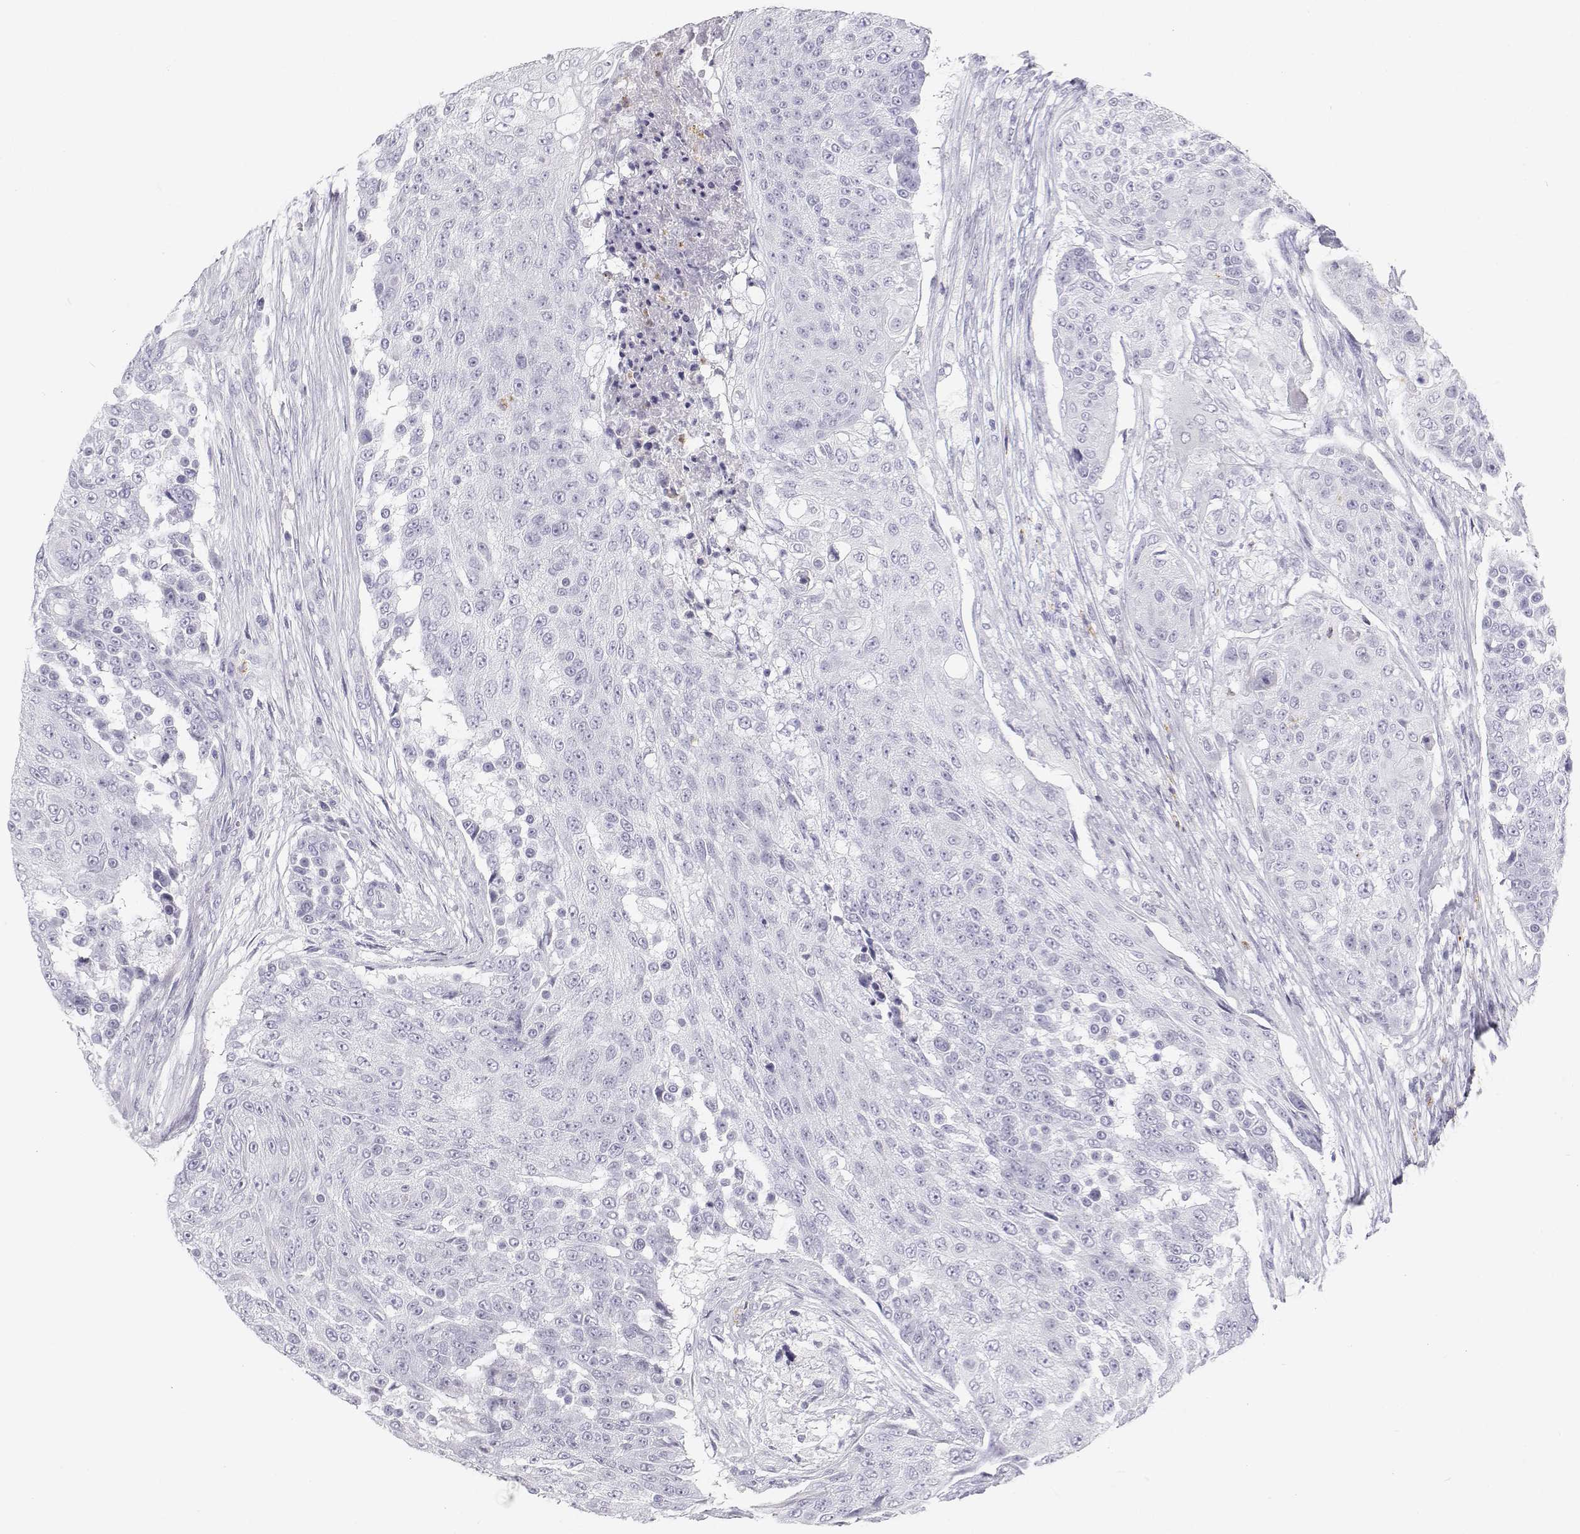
{"staining": {"intensity": "negative", "quantity": "none", "location": "none"}, "tissue": "urothelial cancer", "cell_type": "Tumor cells", "image_type": "cancer", "snomed": [{"axis": "morphology", "description": "Urothelial carcinoma, High grade"}, {"axis": "topography", "description": "Urinary bladder"}], "caption": "Tumor cells show no significant staining in high-grade urothelial carcinoma.", "gene": "SFTPB", "patient": {"sex": "female", "age": 63}}